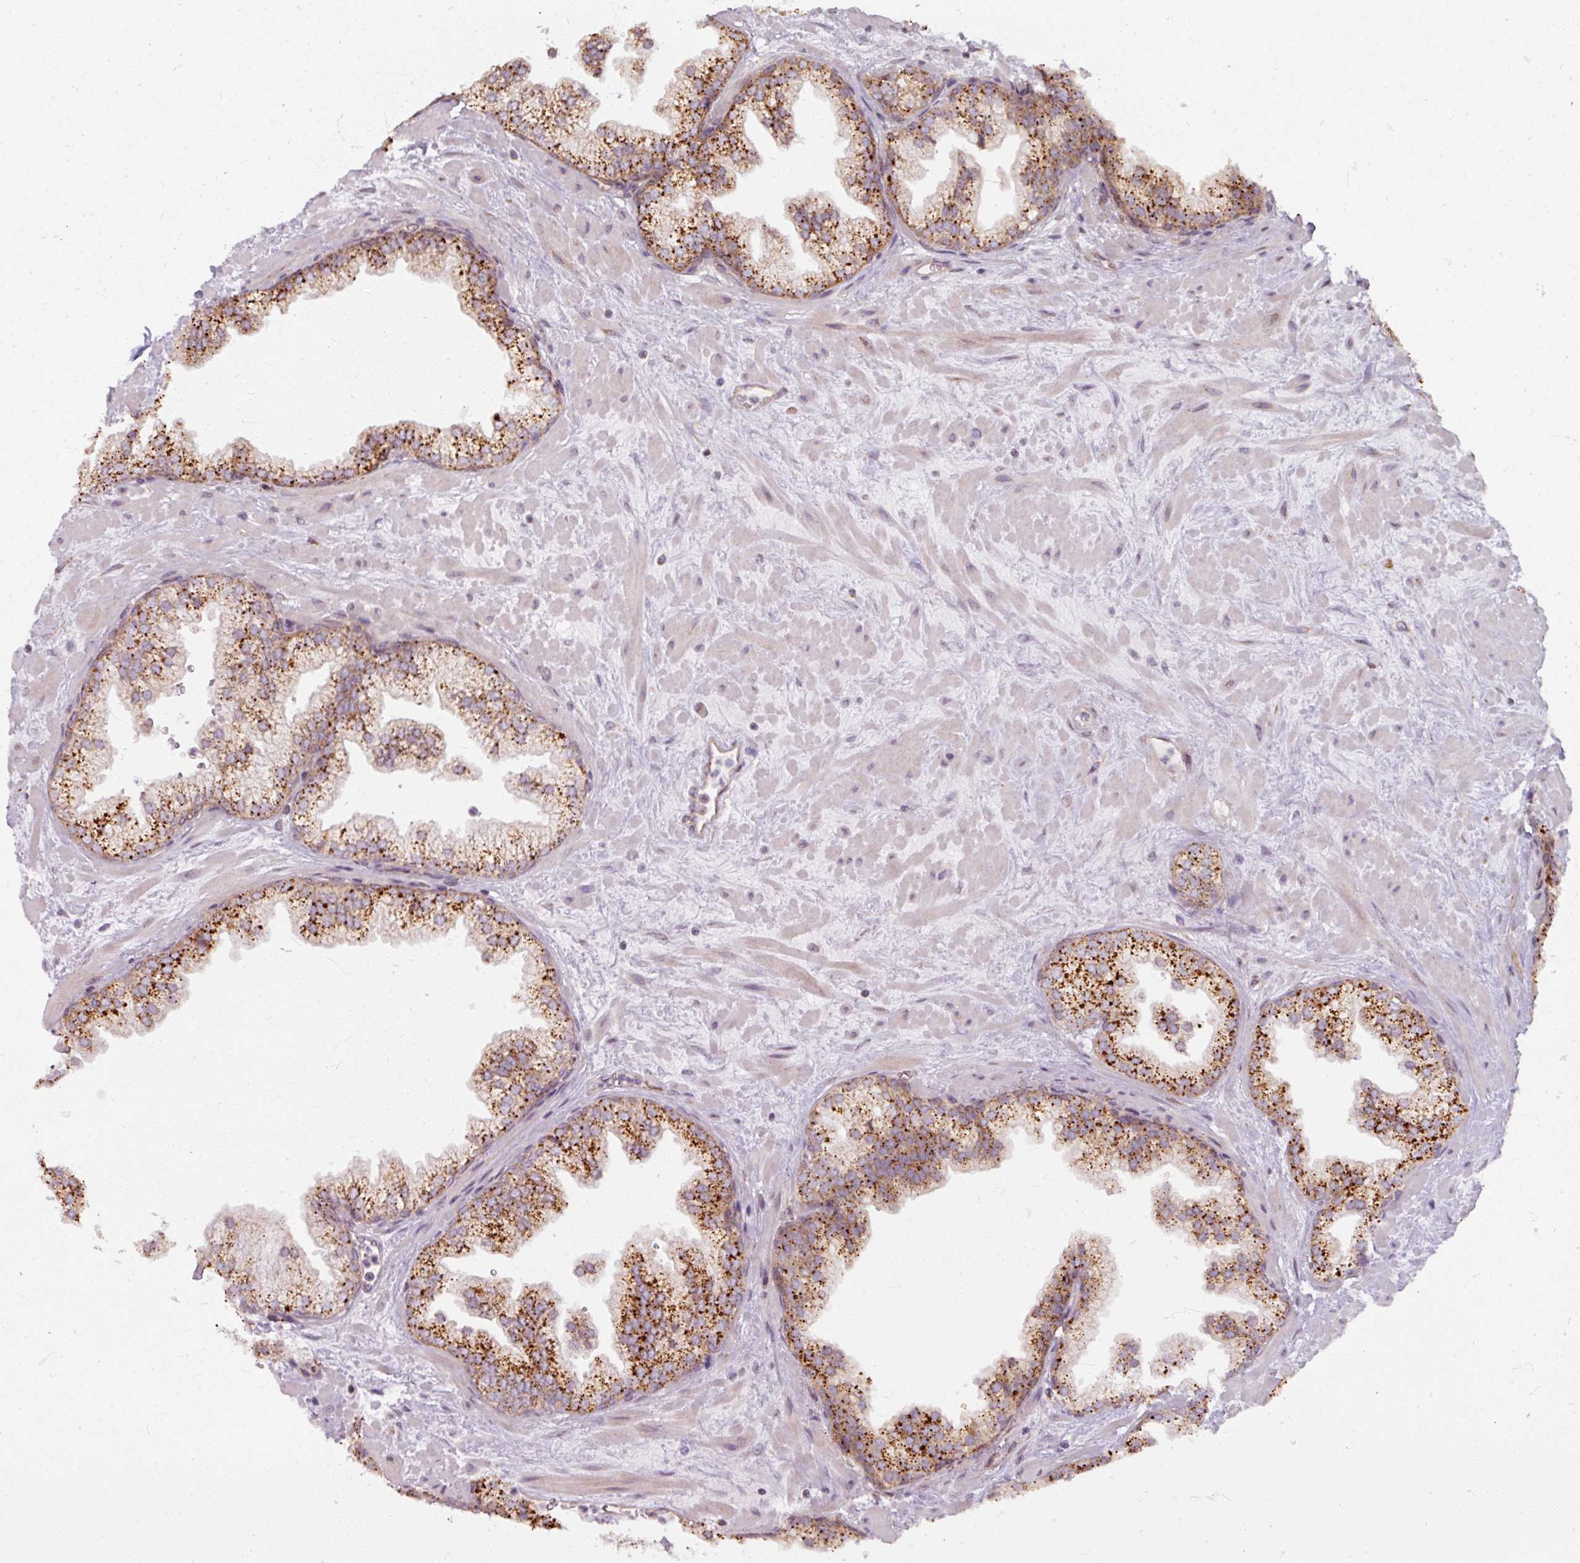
{"staining": {"intensity": "strong", "quantity": ">75%", "location": "cytoplasmic/membranous"}, "tissue": "prostate", "cell_type": "Glandular cells", "image_type": "normal", "snomed": [{"axis": "morphology", "description": "Normal tissue, NOS"}, {"axis": "topography", "description": "Prostate"}, {"axis": "topography", "description": "Peripheral nerve tissue"}], "caption": "High-magnification brightfield microscopy of normal prostate stained with DAB (brown) and counterstained with hematoxylin (blue). glandular cells exhibit strong cytoplasmic/membranous positivity is present in about>75% of cells.", "gene": "MAGT1", "patient": {"sex": "male", "age": 61}}